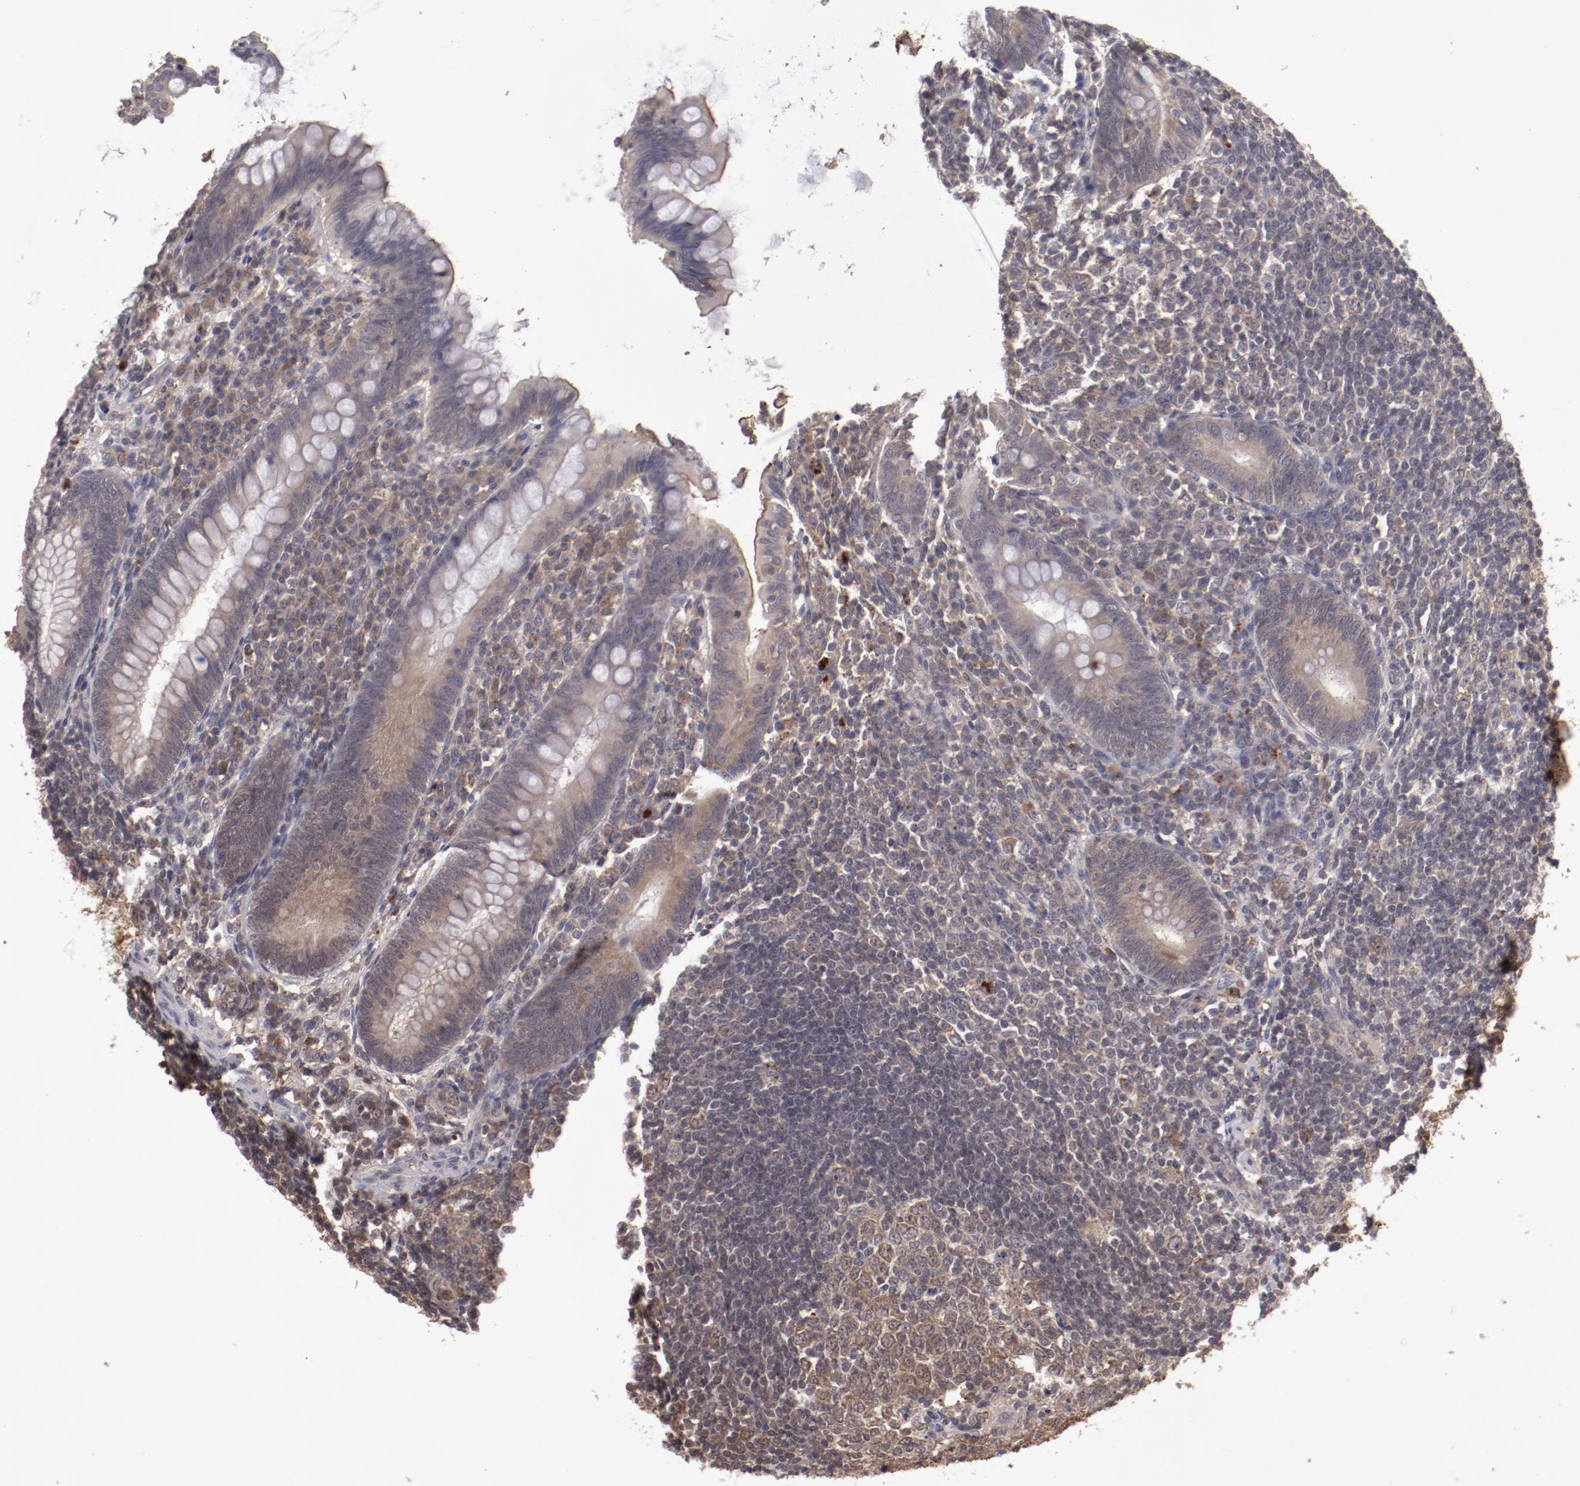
{"staining": {"intensity": "moderate", "quantity": "25%-75%", "location": "cytoplasmic/membranous"}, "tissue": "appendix", "cell_type": "Glandular cells", "image_type": "normal", "snomed": [{"axis": "morphology", "description": "Normal tissue, NOS"}, {"axis": "topography", "description": "Appendix"}], "caption": "Appendix stained with IHC exhibits moderate cytoplasmic/membranous positivity in about 25%-75% of glandular cells.", "gene": "CP", "patient": {"sex": "female", "age": 66}}